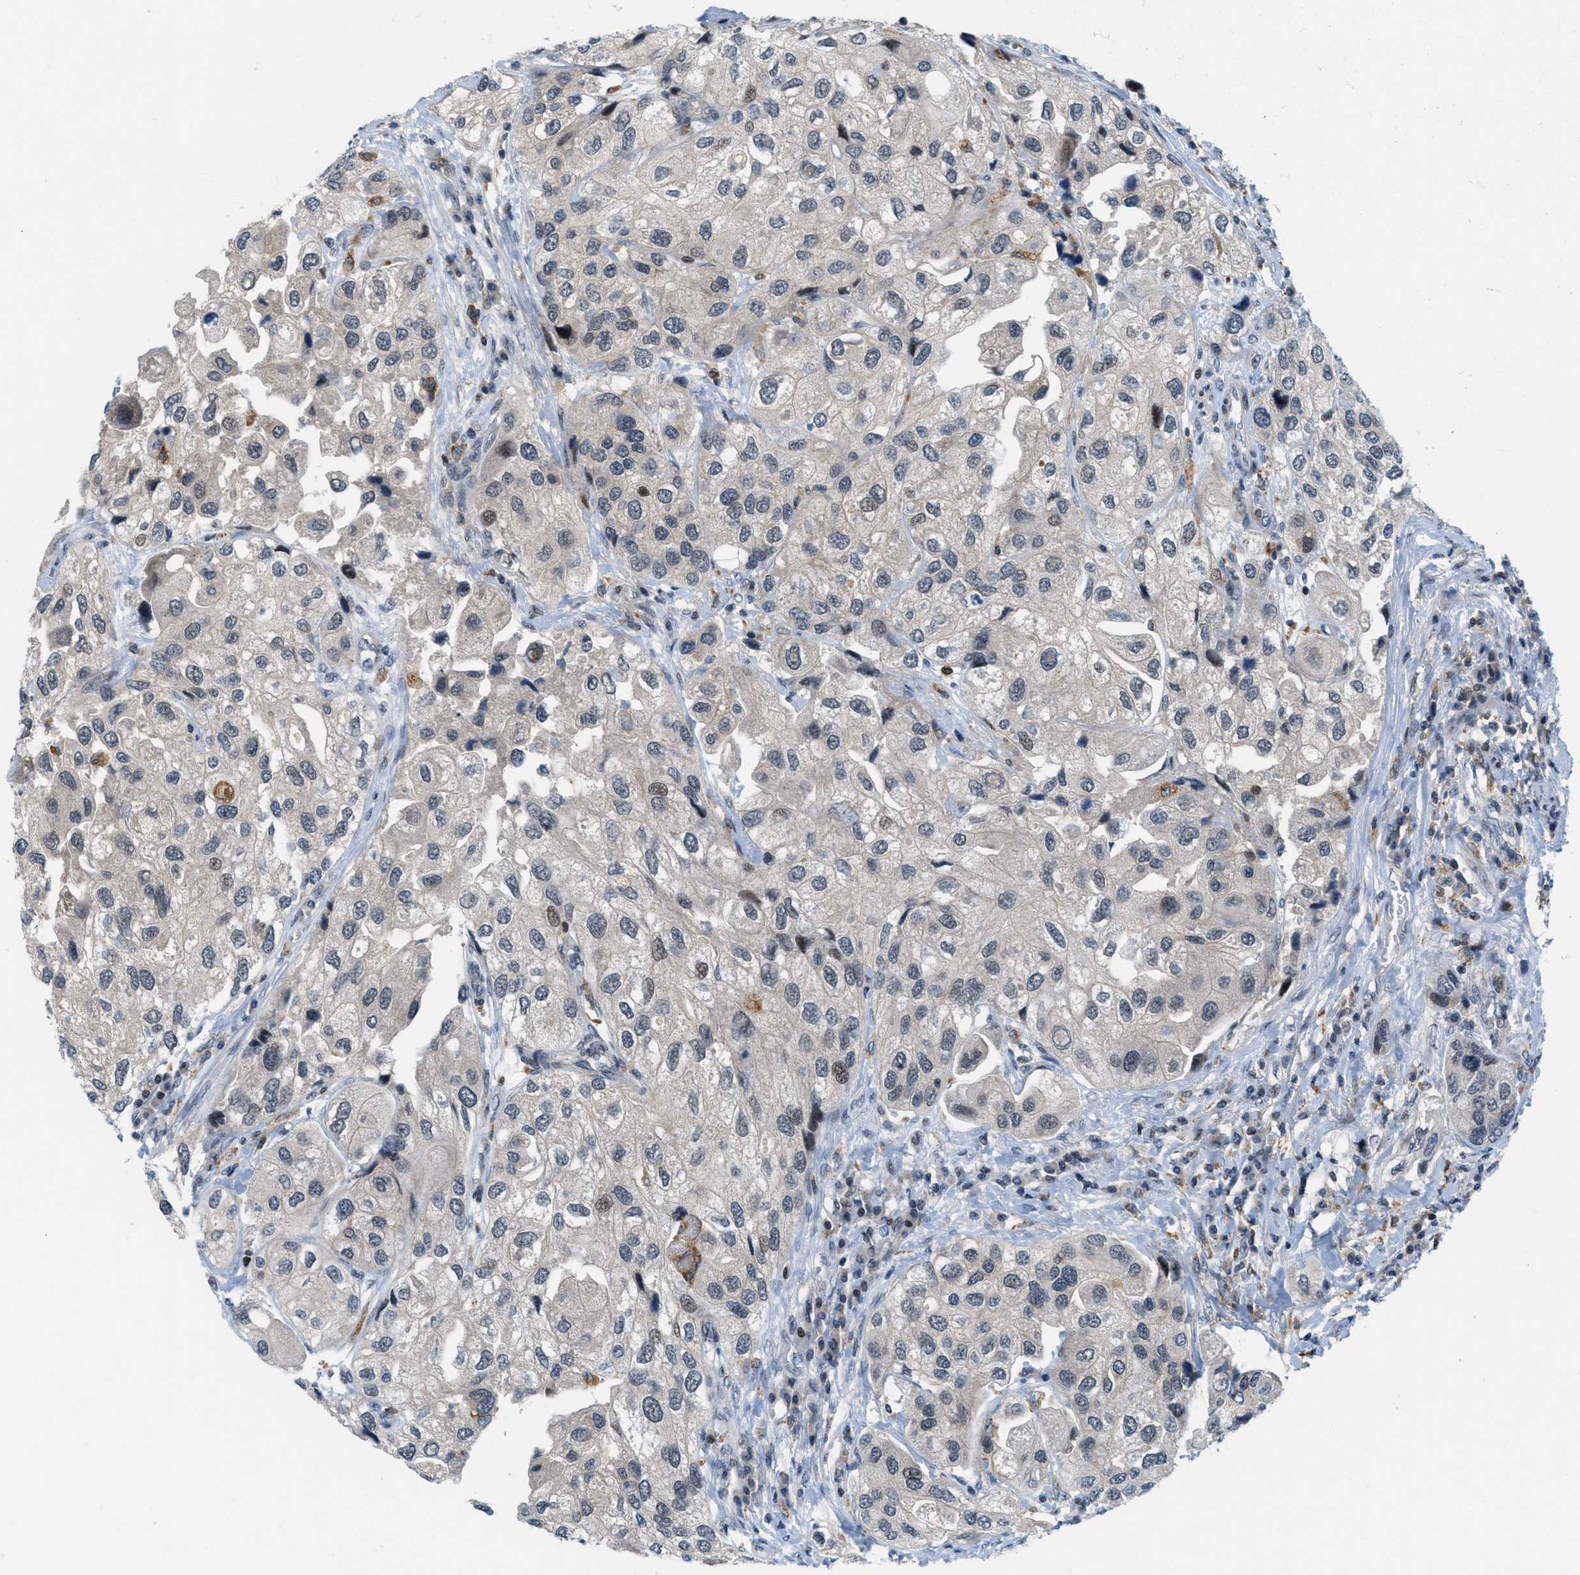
{"staining": {"intensity": "moderate", "quantity": "<25%", "location": "nuclear"}, "tissue": "urothelial cancer", "cell_type": "Tumor cells", "image_type": "cancer", "snomed": [{"axis": "morphology", "description": "Urothelial carcinoma, High grade"}, {"axis": "topography", "description": "Urinary bladder"}], "caption": "Approximately <25% of tumor cells in urothelial cancer demonstrate moderate nuclear protein expression as visualized by brown immunohistochemical staining.", "gene": "ING1", "patient": {"sex": "female", "age": 64}}